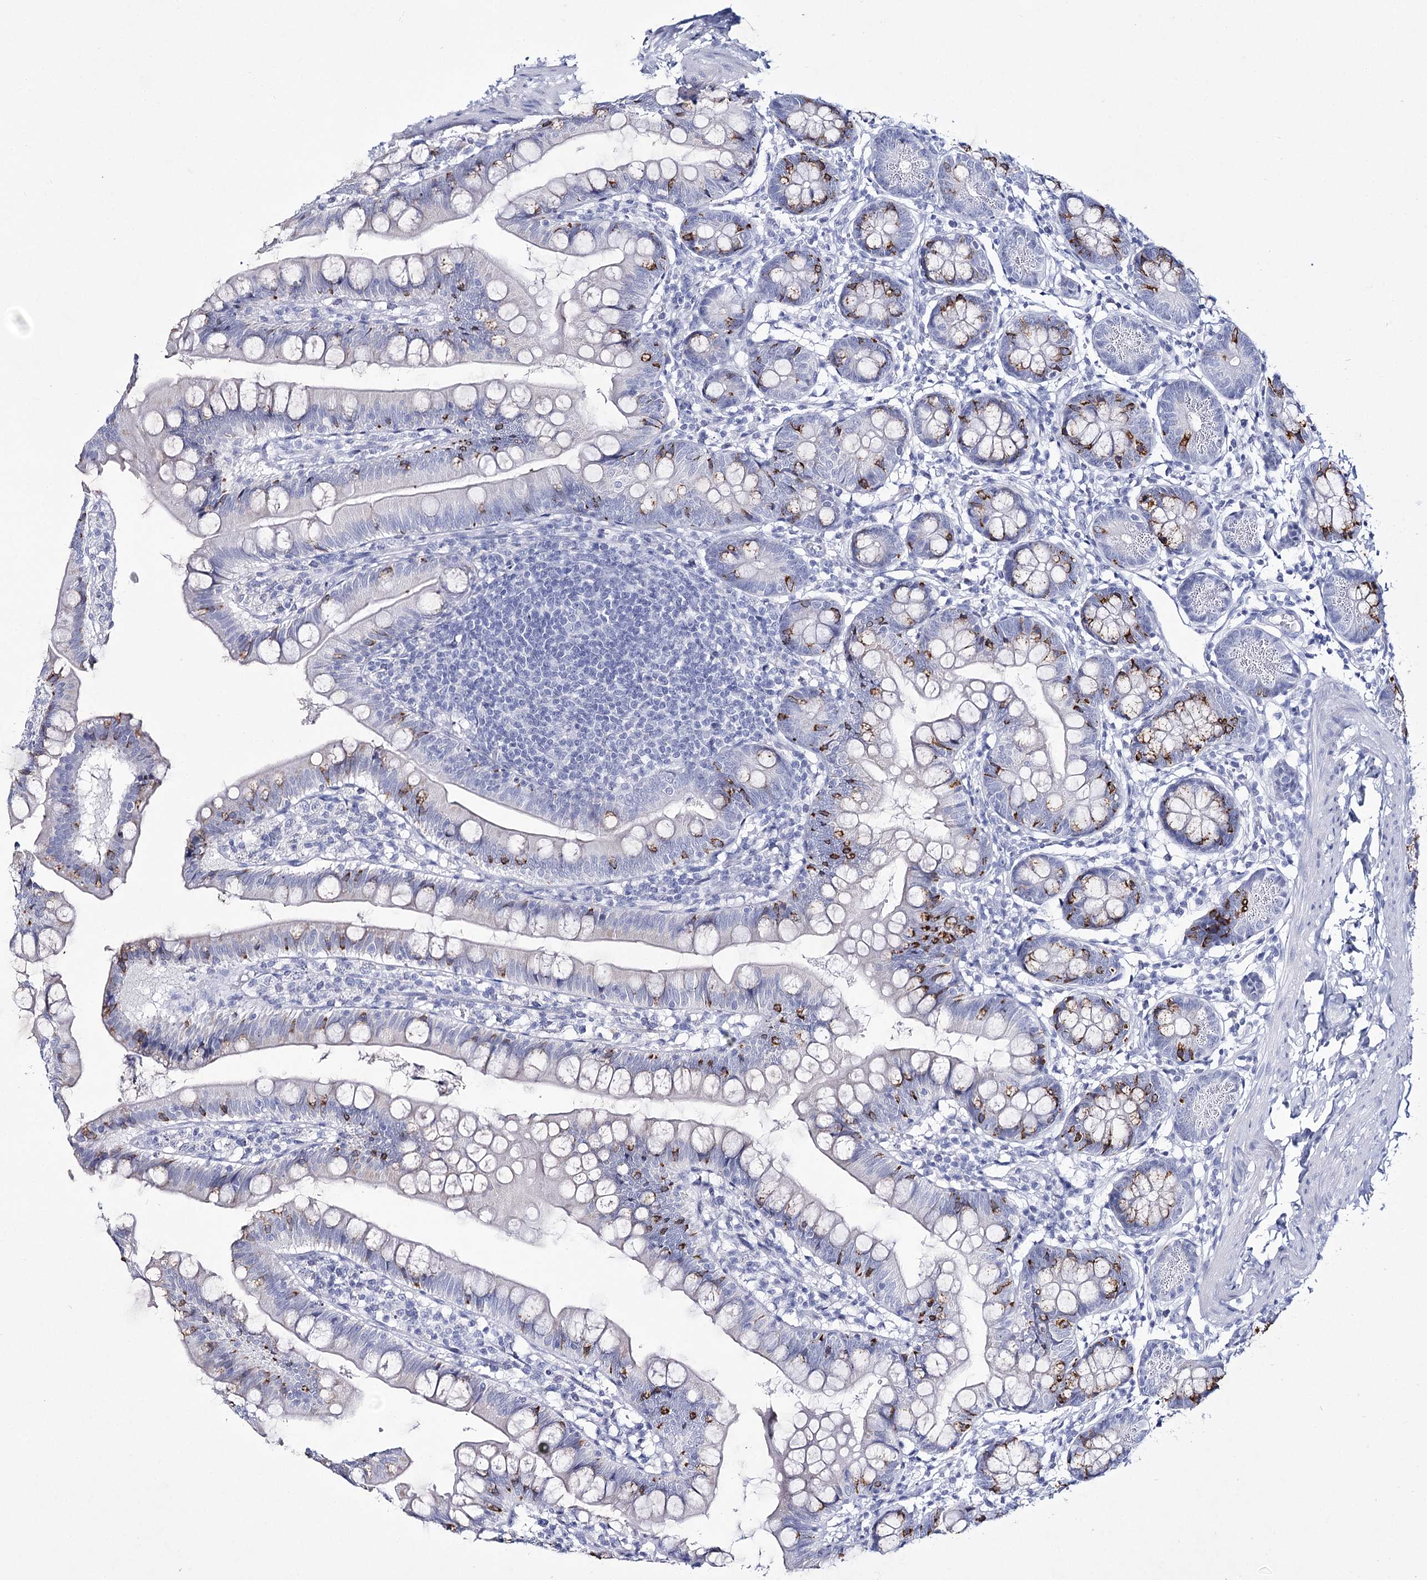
{"staining": {"intensity": "strong", "quantity": "<25%", "location": "cytoplasmic/membranous"}, "tissue": "small intestine", "cell_type": "Glandular cells", "image_type": "normal", "snomed": [{"axis": "morphology", "description": "Normal tissue, NOS"}, {"axis": "topography", "description": "Small intestine"}], "caption": "Protein expression by IHC demonstrates strong cytoplasmic/membranous staining in approximately <25% of glandular cells in unremarkable small intestine. (brown staining indicates protein expression, while blue staining denotes nuclei).", "gene": "RNF186", "patient": {"sex": "male", "age": 7}}